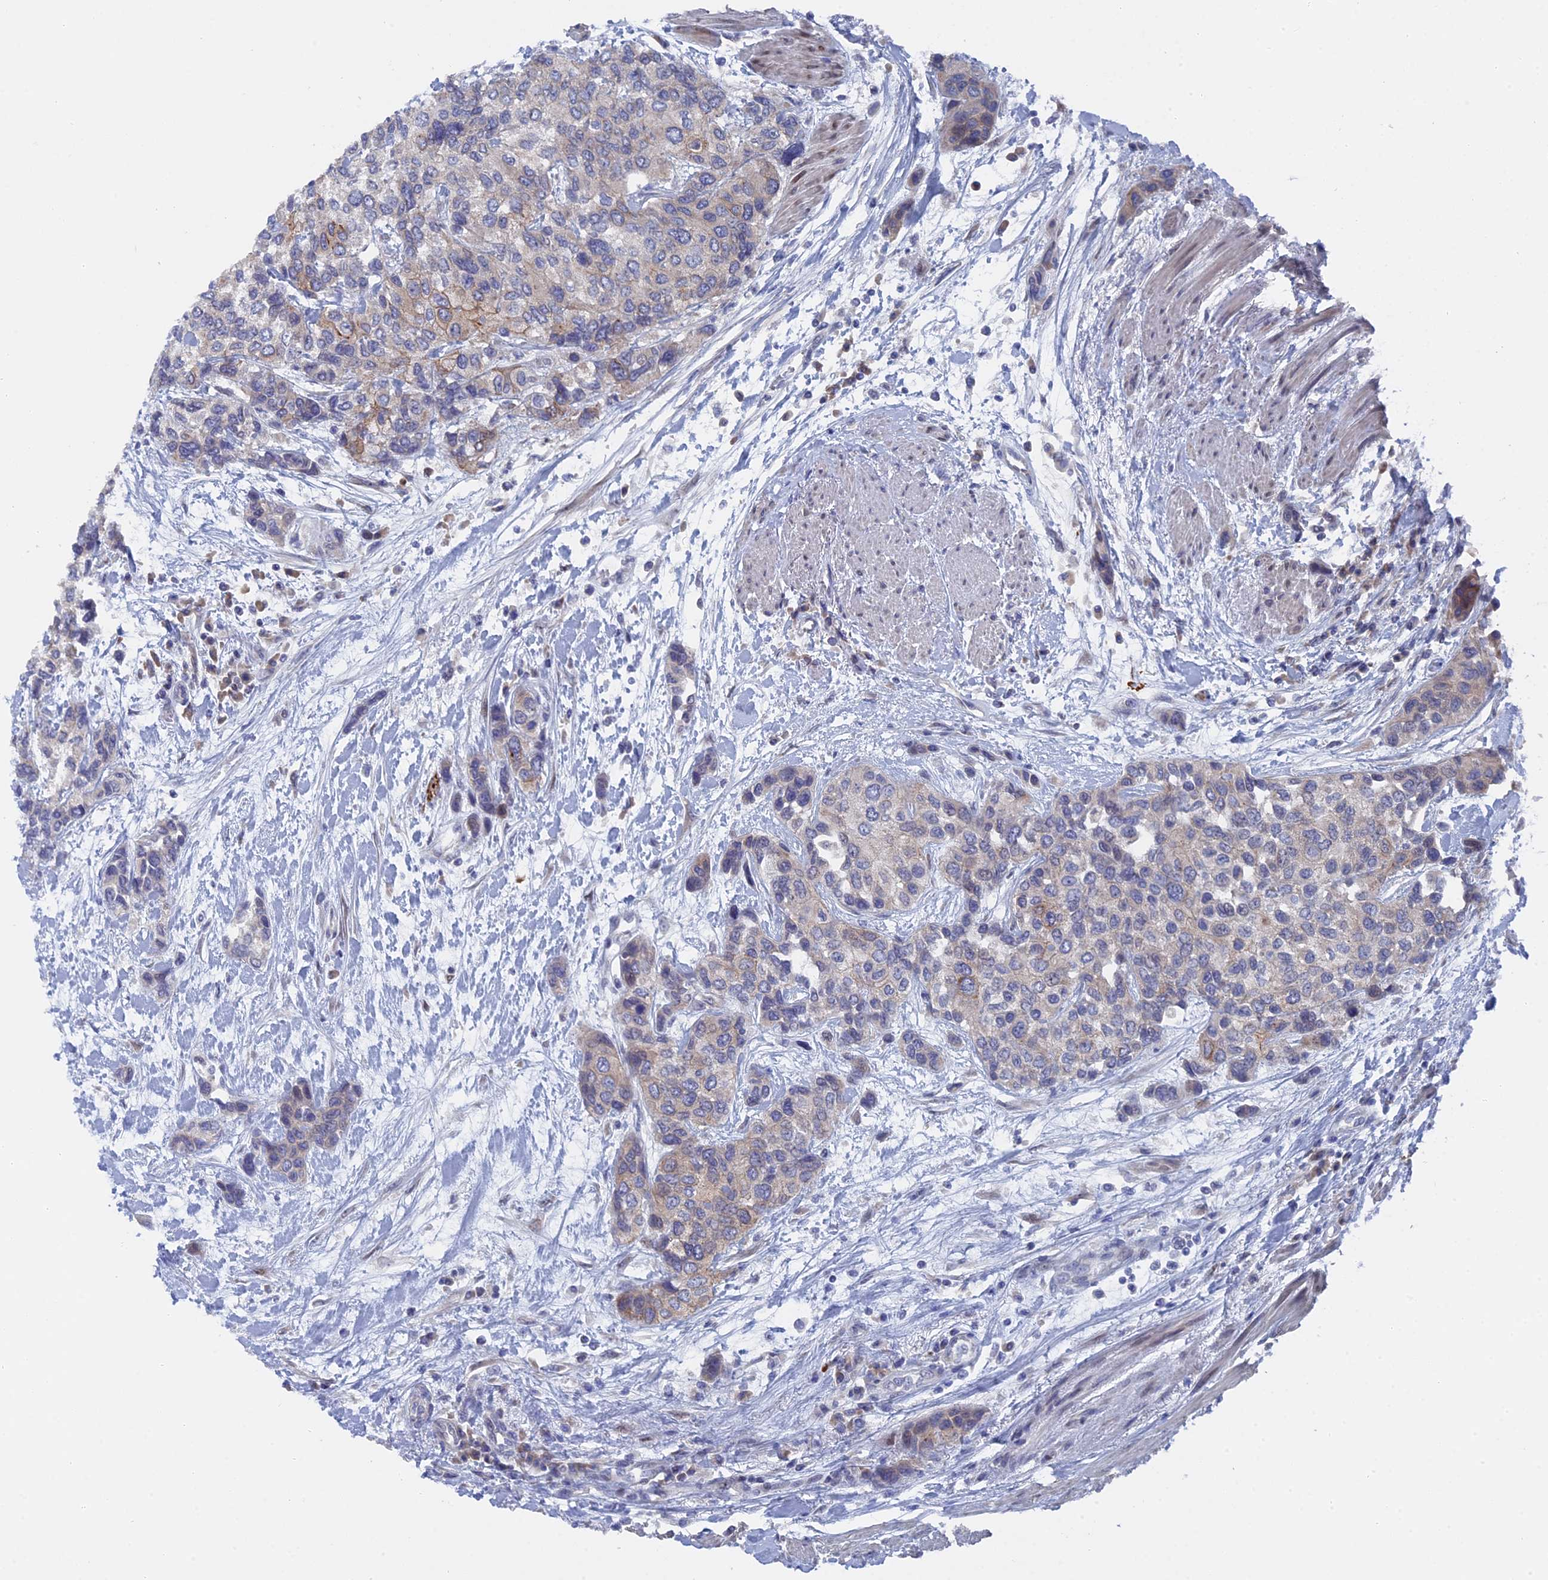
{"staining": {"intensity": "weak", "quantity": "<25%", "location": "cytoplasmic/membranous"}, "tissue": "urothelial cancer", "cell_type": "Tumor cells", "image_type": "cancer", "snomed": [{"axis": "morphology", "description": "Normal tissue, NOS"}, {"axis": "morphology", "description": "Urothelial carcinoma, High grade"}, {"axis": "topography", "description": "Vascular tissue"}, {"axis": "topography", "description": "Urinary bladder"}], "caption": "Human high-grade urothelial carcinoma stained for a protein using immunohistochemistry (IHC) exhibits no staining in tumor cells.", "gene": "TMEM161A", "patient": {"sex": "female", "age": 56}}